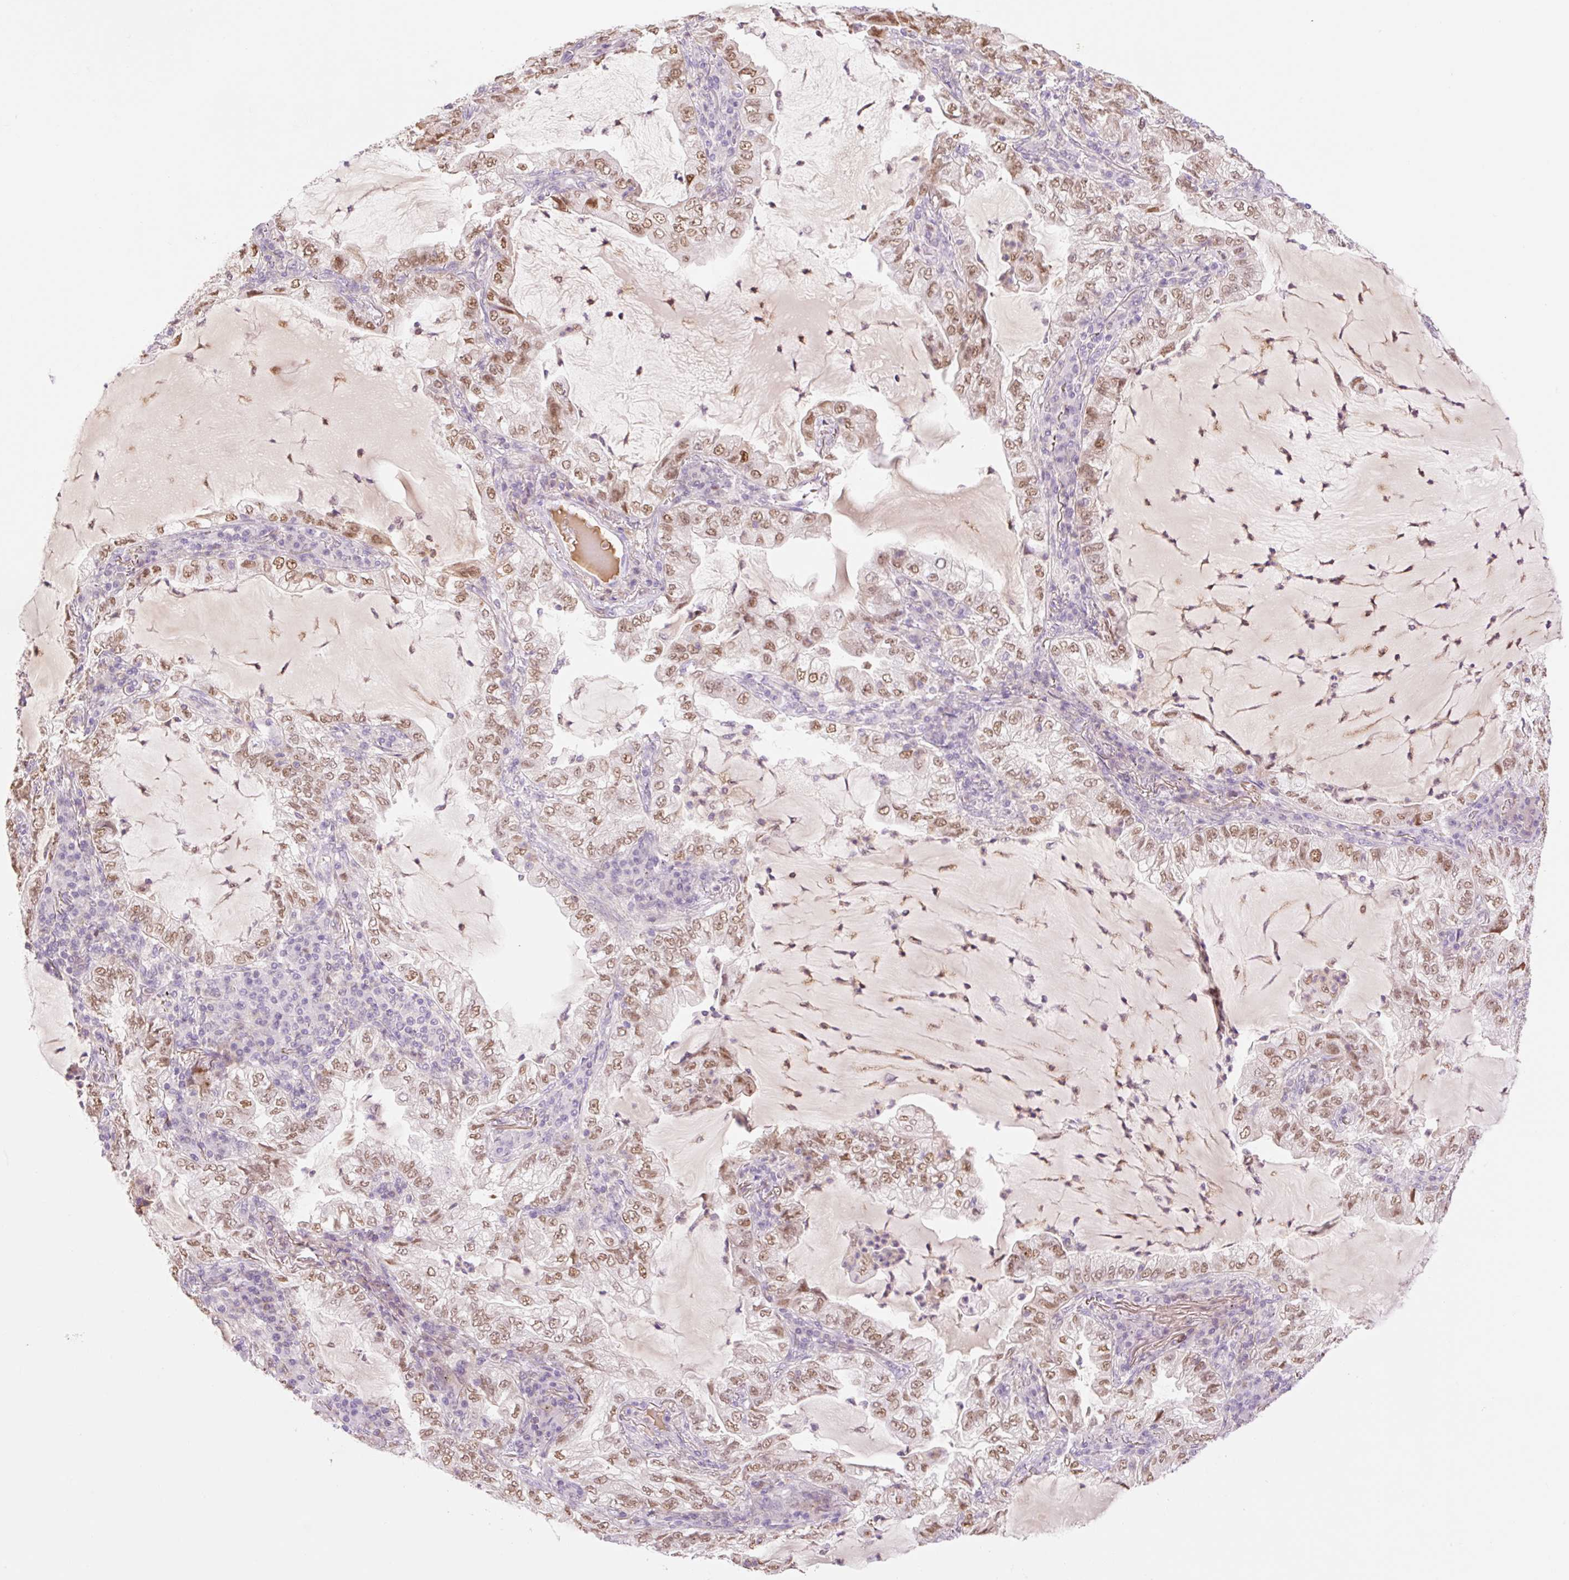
{"staining": {"intensity": "moderate", "quantity": ">75%", "location": "nuclear"}, "tissue": "lung cancer", "cell_type": "Tumor cells", "image_type": "cancer", "snomed": [{"axis": "morphology", "description": "Adenocarcinoma, NOS"}, {"axis": "topography", "description": "Lung"}], "caption": "A brown stain shows moderate nuclear staining of a protein in lung cancer tumor cells.", "gene": "HEBP1", "patient": {"sex": "female", "age": 73}}